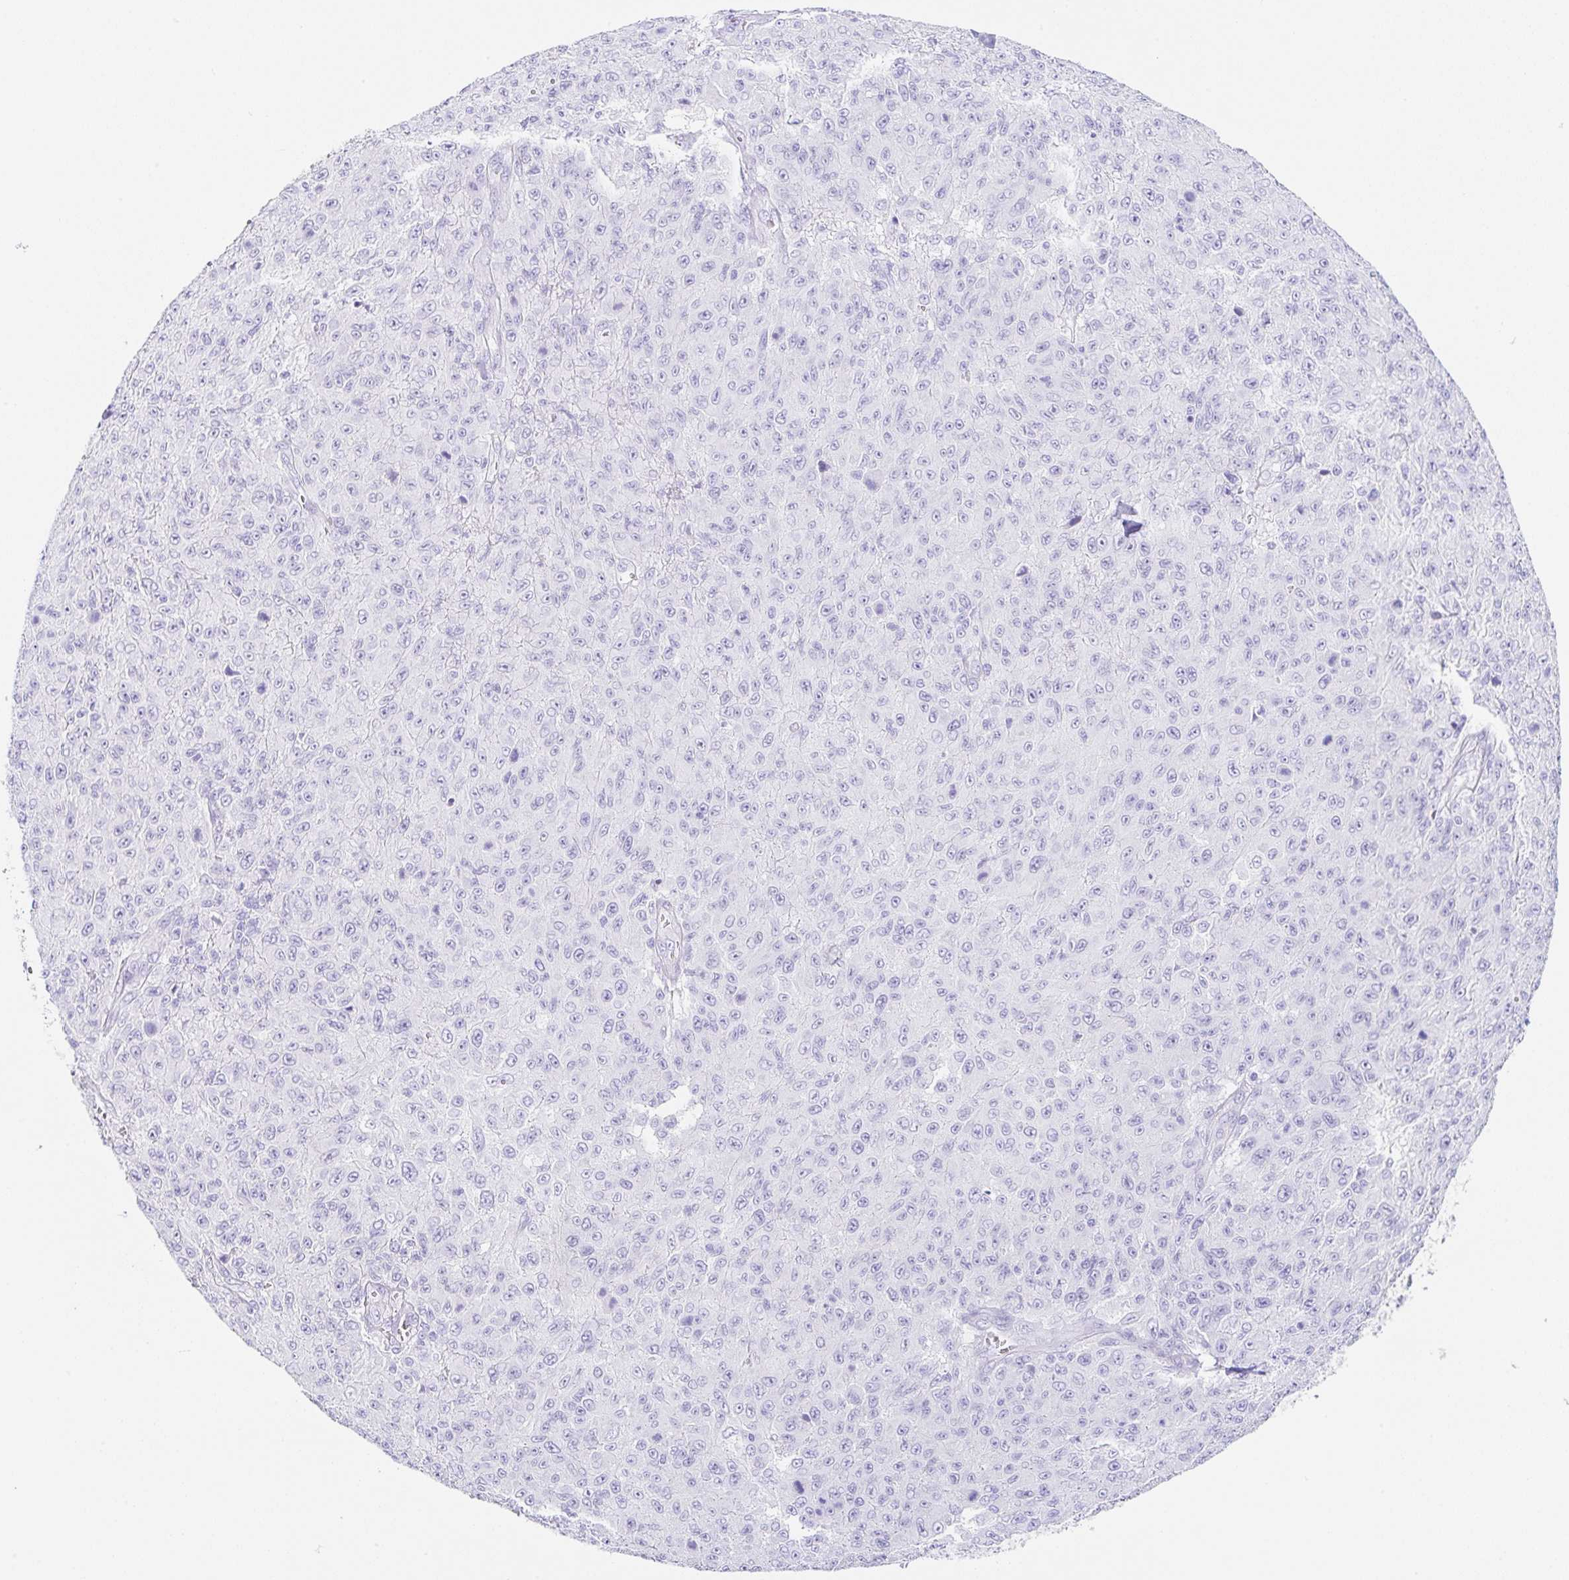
{"staining": {"intensity": "negative", "quantity": "none", "location": "none"}, "tissue": "melanoma", "cell_type": "Tumor cells", "image_type": "cancer", "snomed": [{"axis": "morphology", "description": "Malignant melanoma, NOS"}, {"axis": "topography", "description": "Skin"}], "caption": "This is a micrograph of IHC staining of melanoma, which shows no expression in tumor cells.", "gene": "CLDND2", "patient": {"sex": "male", "age": 46}}